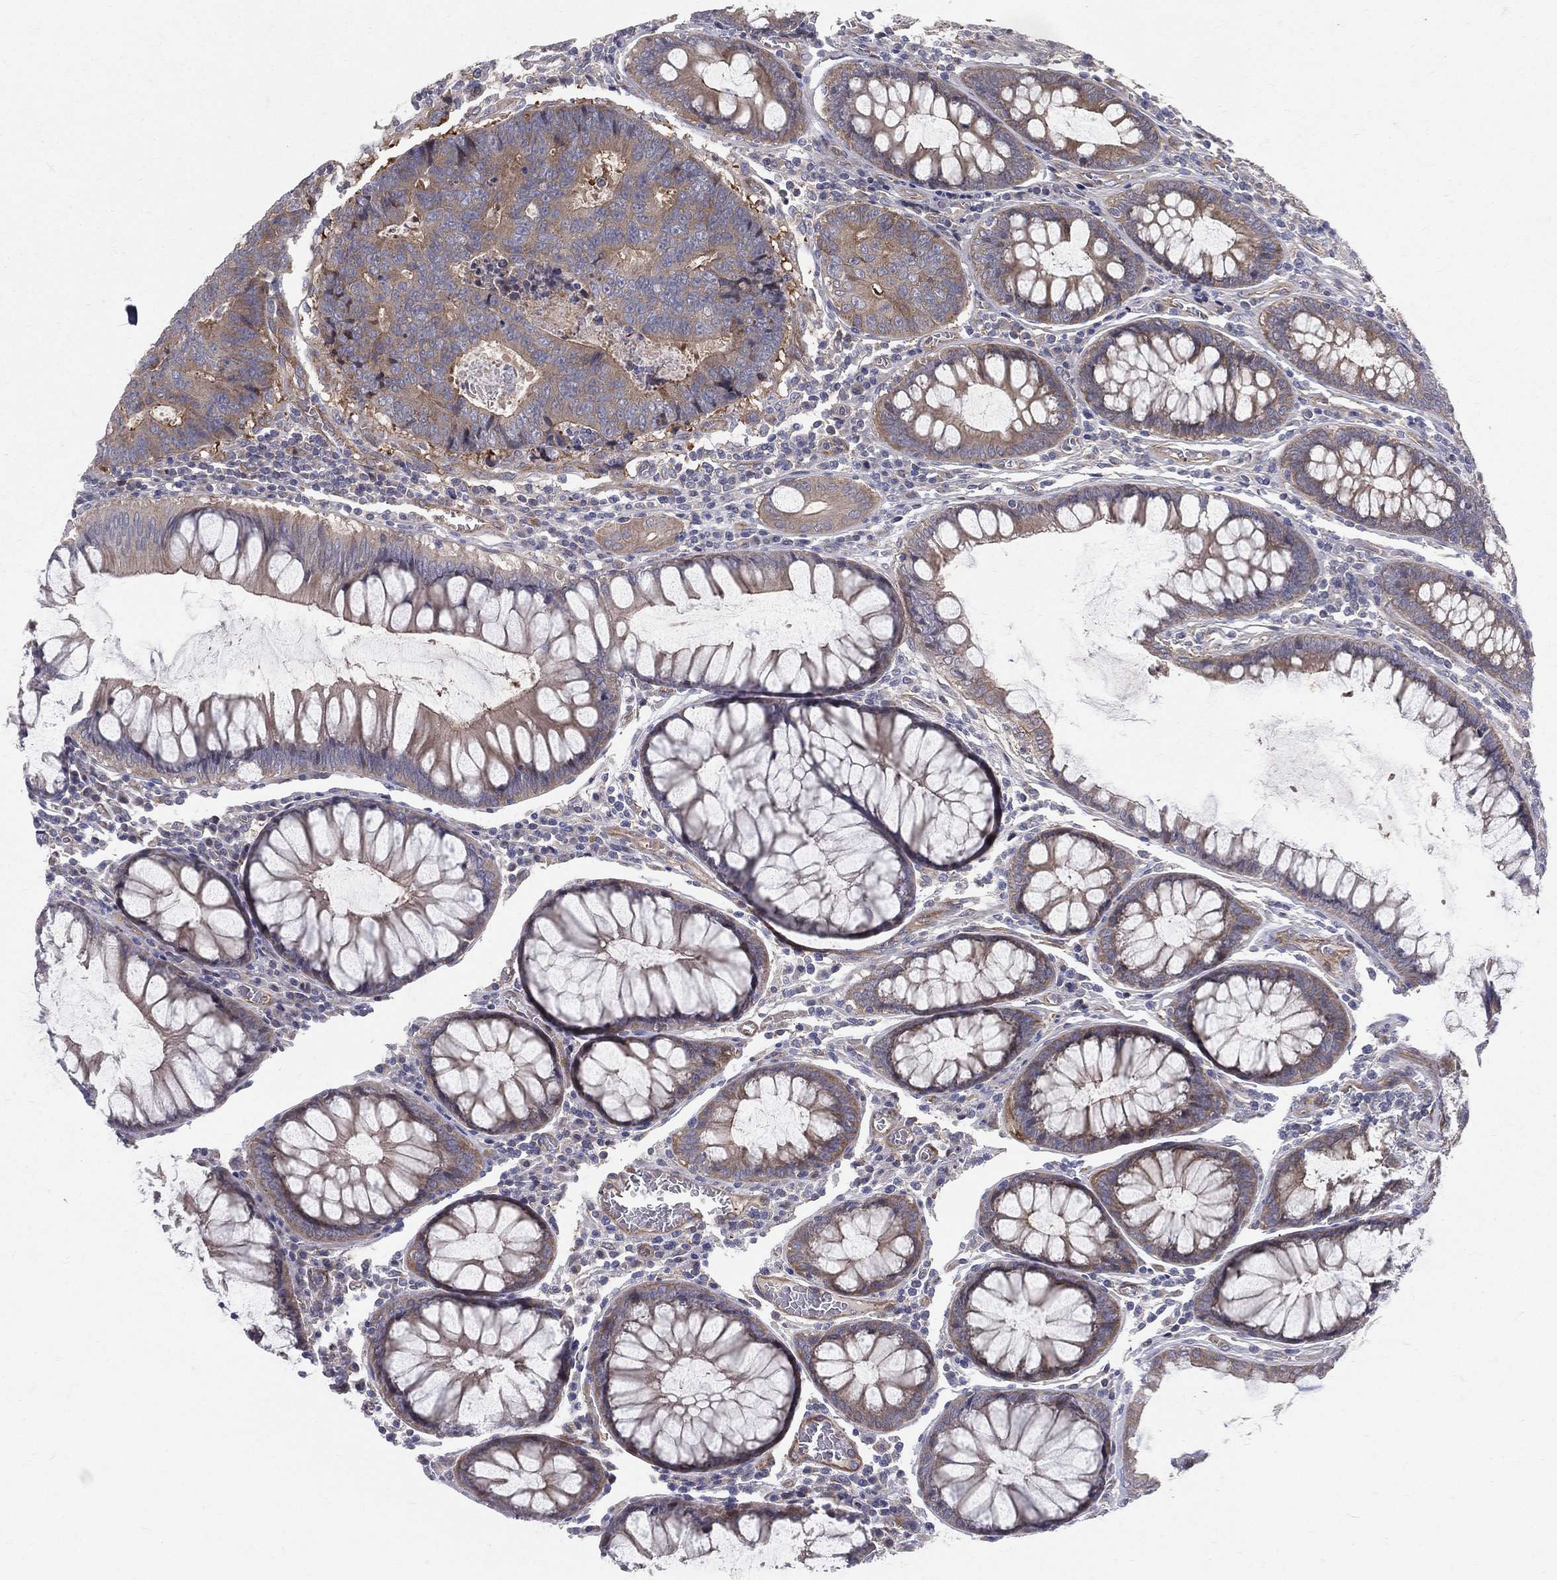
{"staining": {"intensity": "moderate", "quantity": ">75%", "location": "cytoplasmic/membranous"}, "tissue": "colorectal cancer", "cell_type": "Tumor cells", "image_type": "cancer", "snomed": [{"axis": "morphology", "description": "Adenocarcinoma, NOS"}, {"axis": "topography", "description": "Colon"}], "caption": "The image demonstrates staining of colorectal adenocarcinoma, revealing moderate cytoplasmic/membranous protein positivity (brown color) within tumor cells. (Brightfield microscopy of DAB IHC at high magnification).", "gene": "POMZP3", "patient": {"sex": "female", "age": 48}}